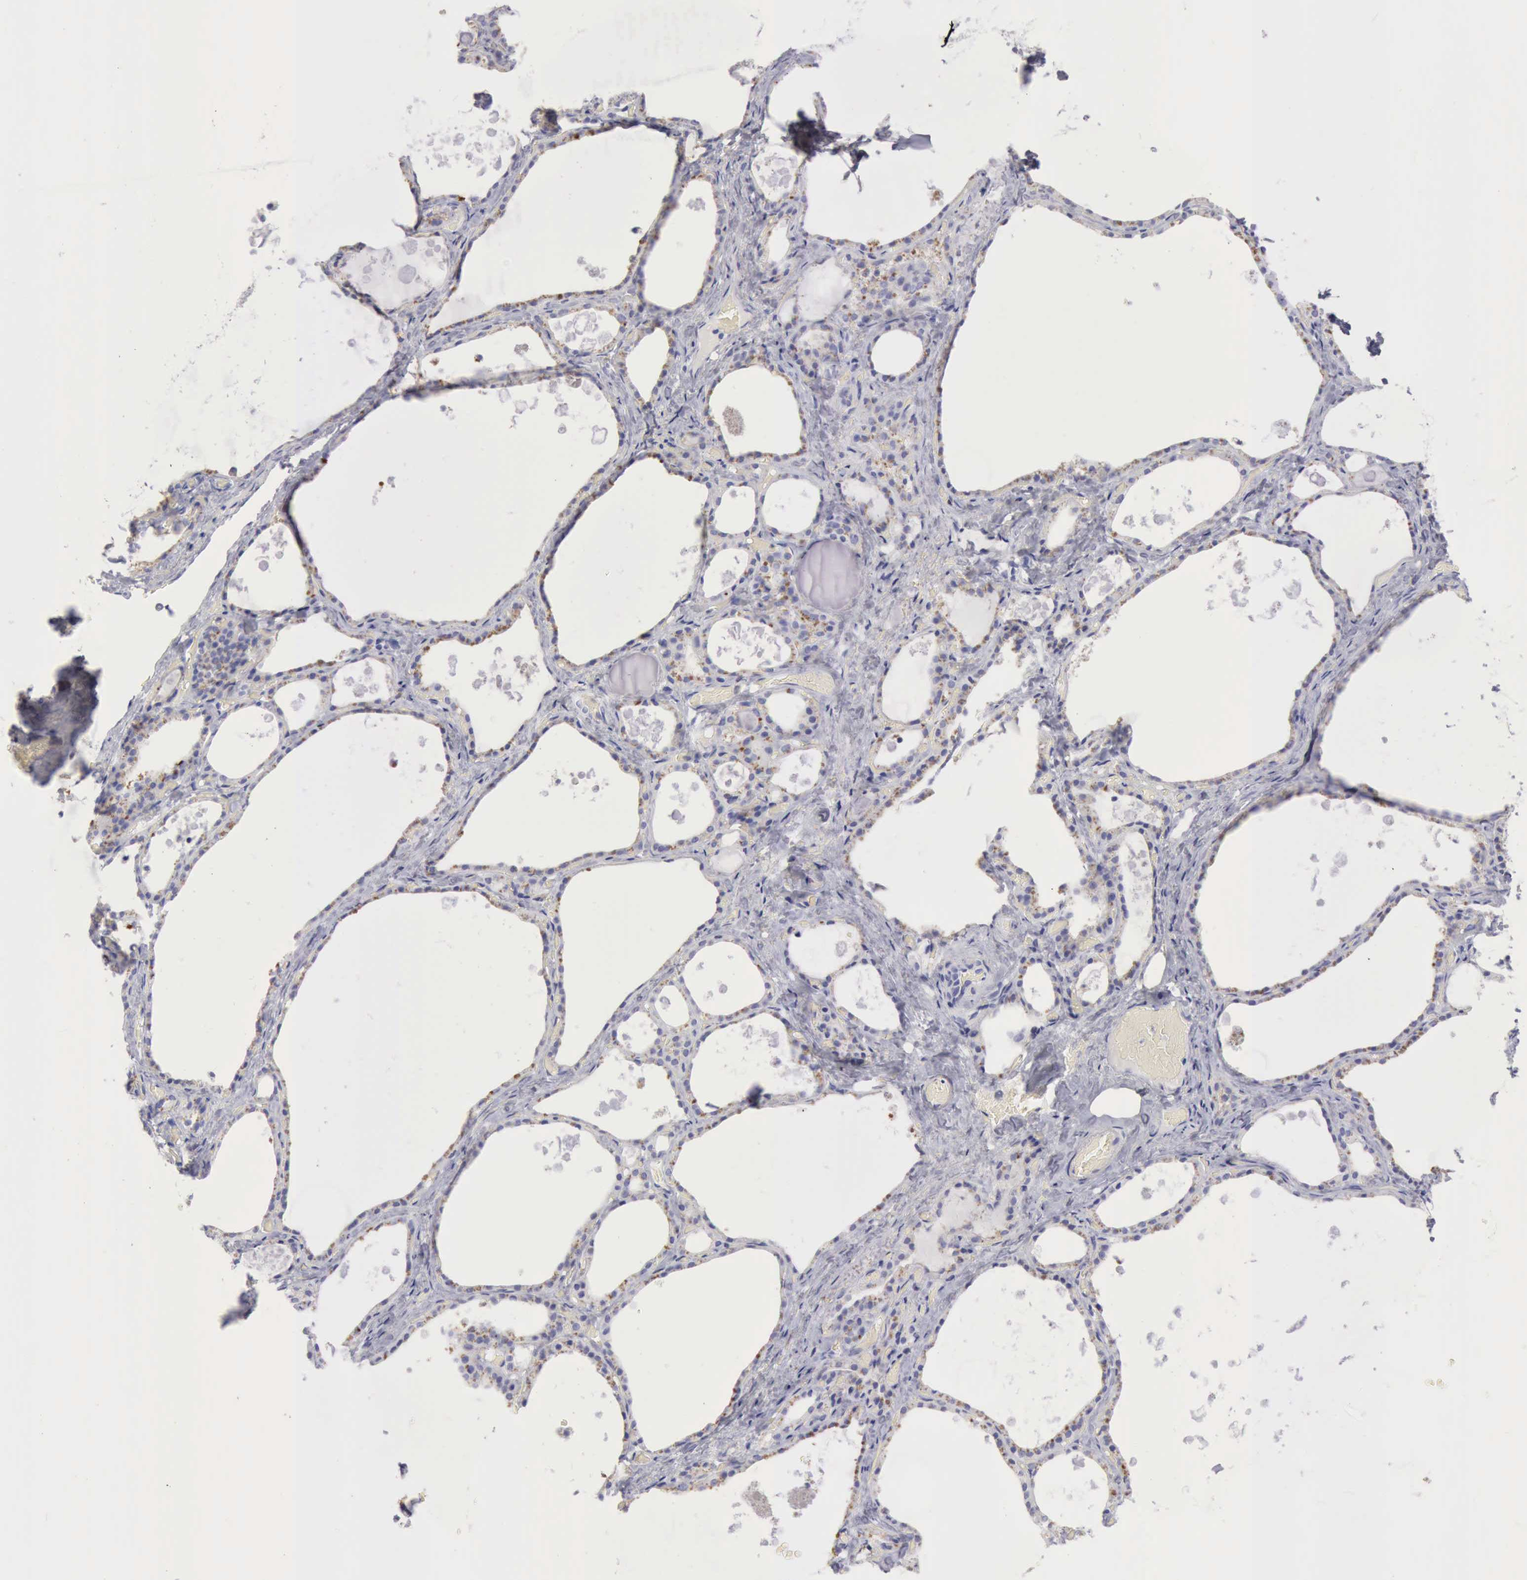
{"staining": {"intensity": "moderate", "quantity": "25%-75%", "location": "cytoplasmic/membranous"}, "tissue": "thyroid gland", "cell_type": "Glandular cells", "image_type": "normal", "snomed": [{"axis": "morphology", "description": "Normal tissue, NOS"}, {"axis": "topography", "description": "Thyroid gland"}], "caption": "A brown stain highlights moderate cytoplasmic/membranous positivity of a protein in glandular cells of unremarkable thyroid gland.", "gene": "CTSS", "patient": {"sex": "male", "age": 61}}